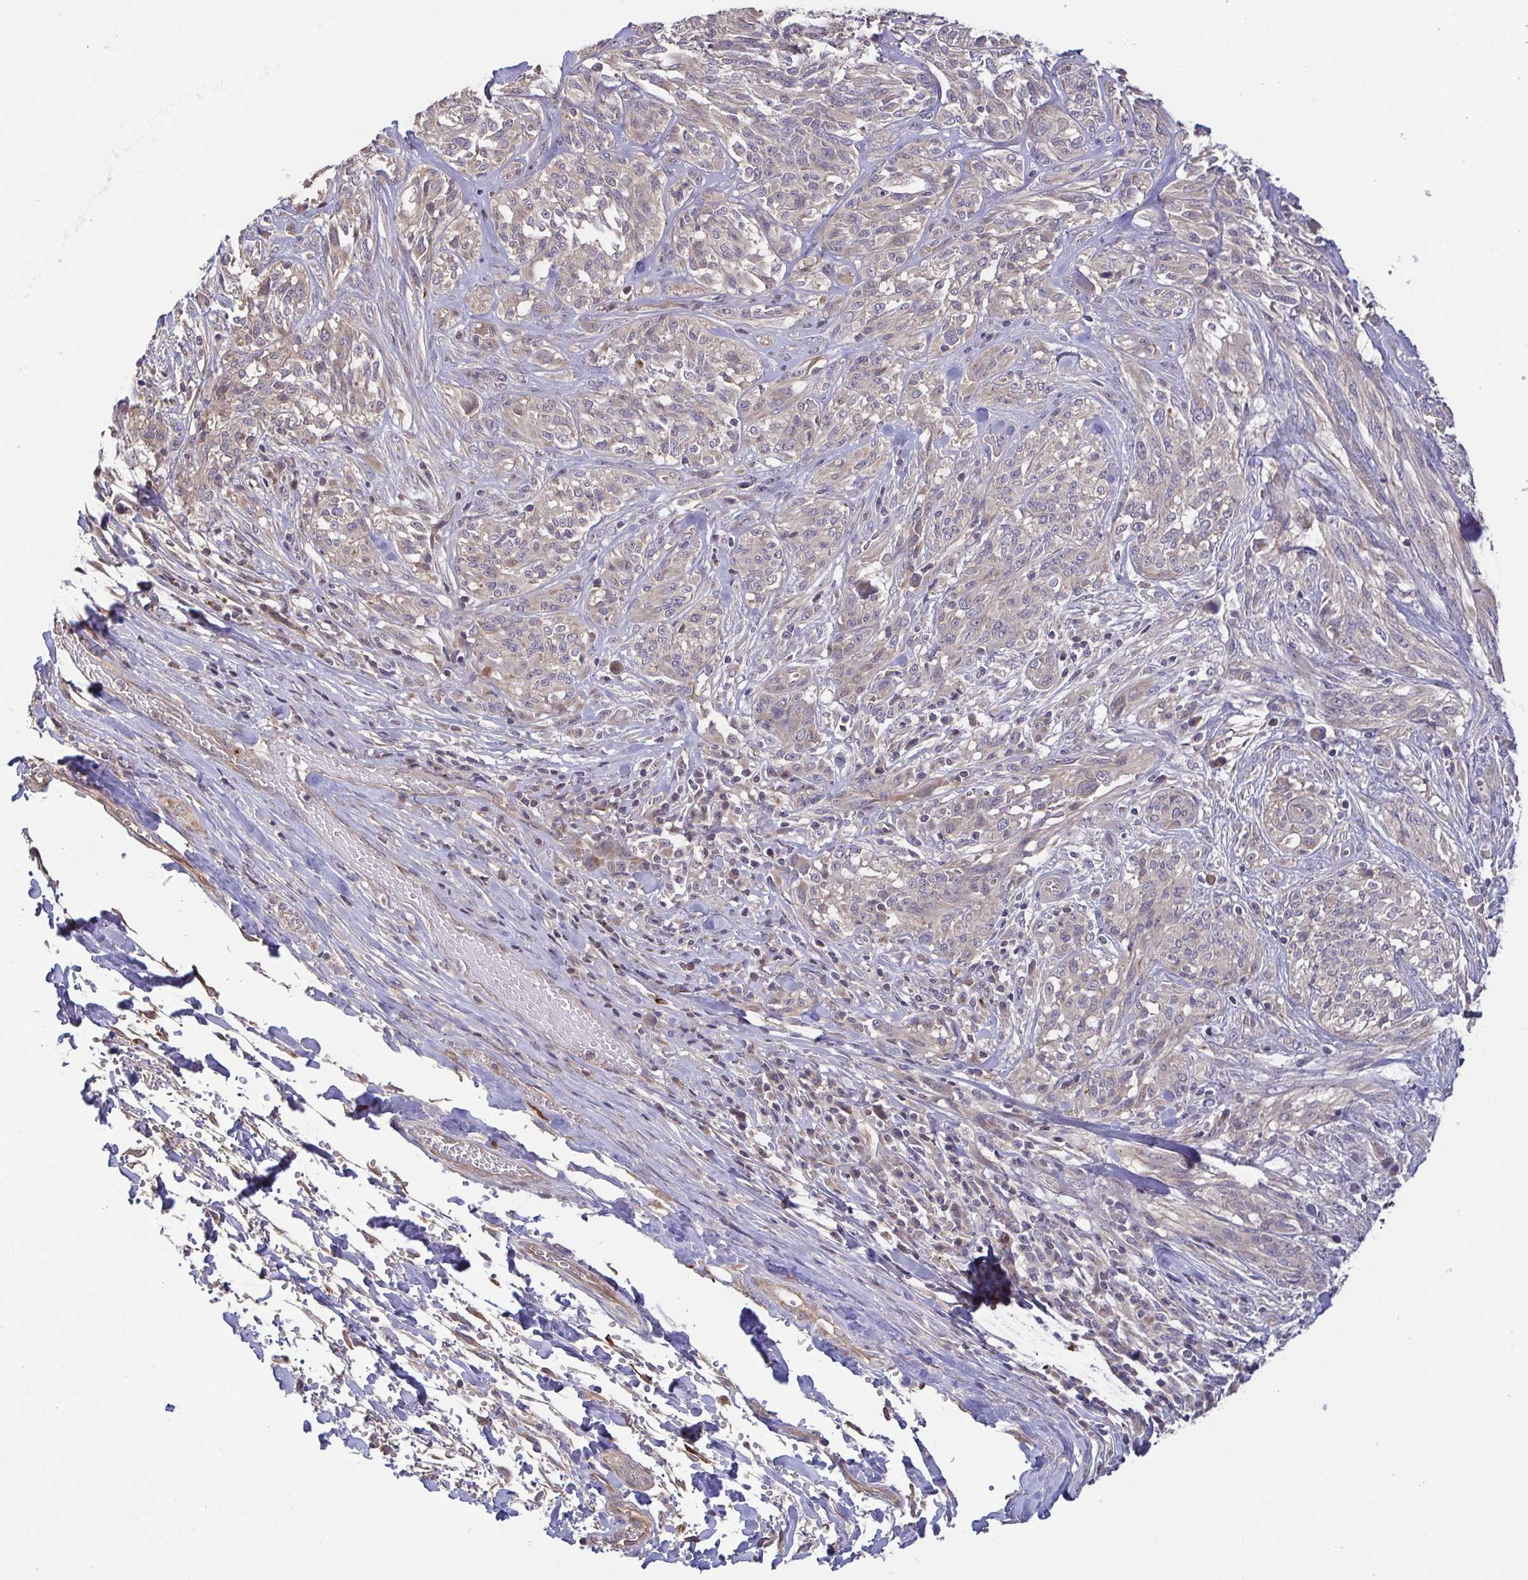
{"staining": {"intensity": "weak", "quantity": ">75%", "location": "cytoplasmic/membranous"}, "tissue": "melanoma", "cell_type": "Tumor cells", "image_type": "cancer", "snomed": [{"axis": "morphology", "description": "Malignant melanoma, NOS"}, {"axis": "topography", "description": "Skin"}], "caption": "Immunohistochemical staining of malignant melanoma demonstrates weak cytoplasmic/membranous protein positivity in approximately >75% of tumor cells.", "gene": "OSBPL7", "patient": {"sex": "female", "age": 91}}